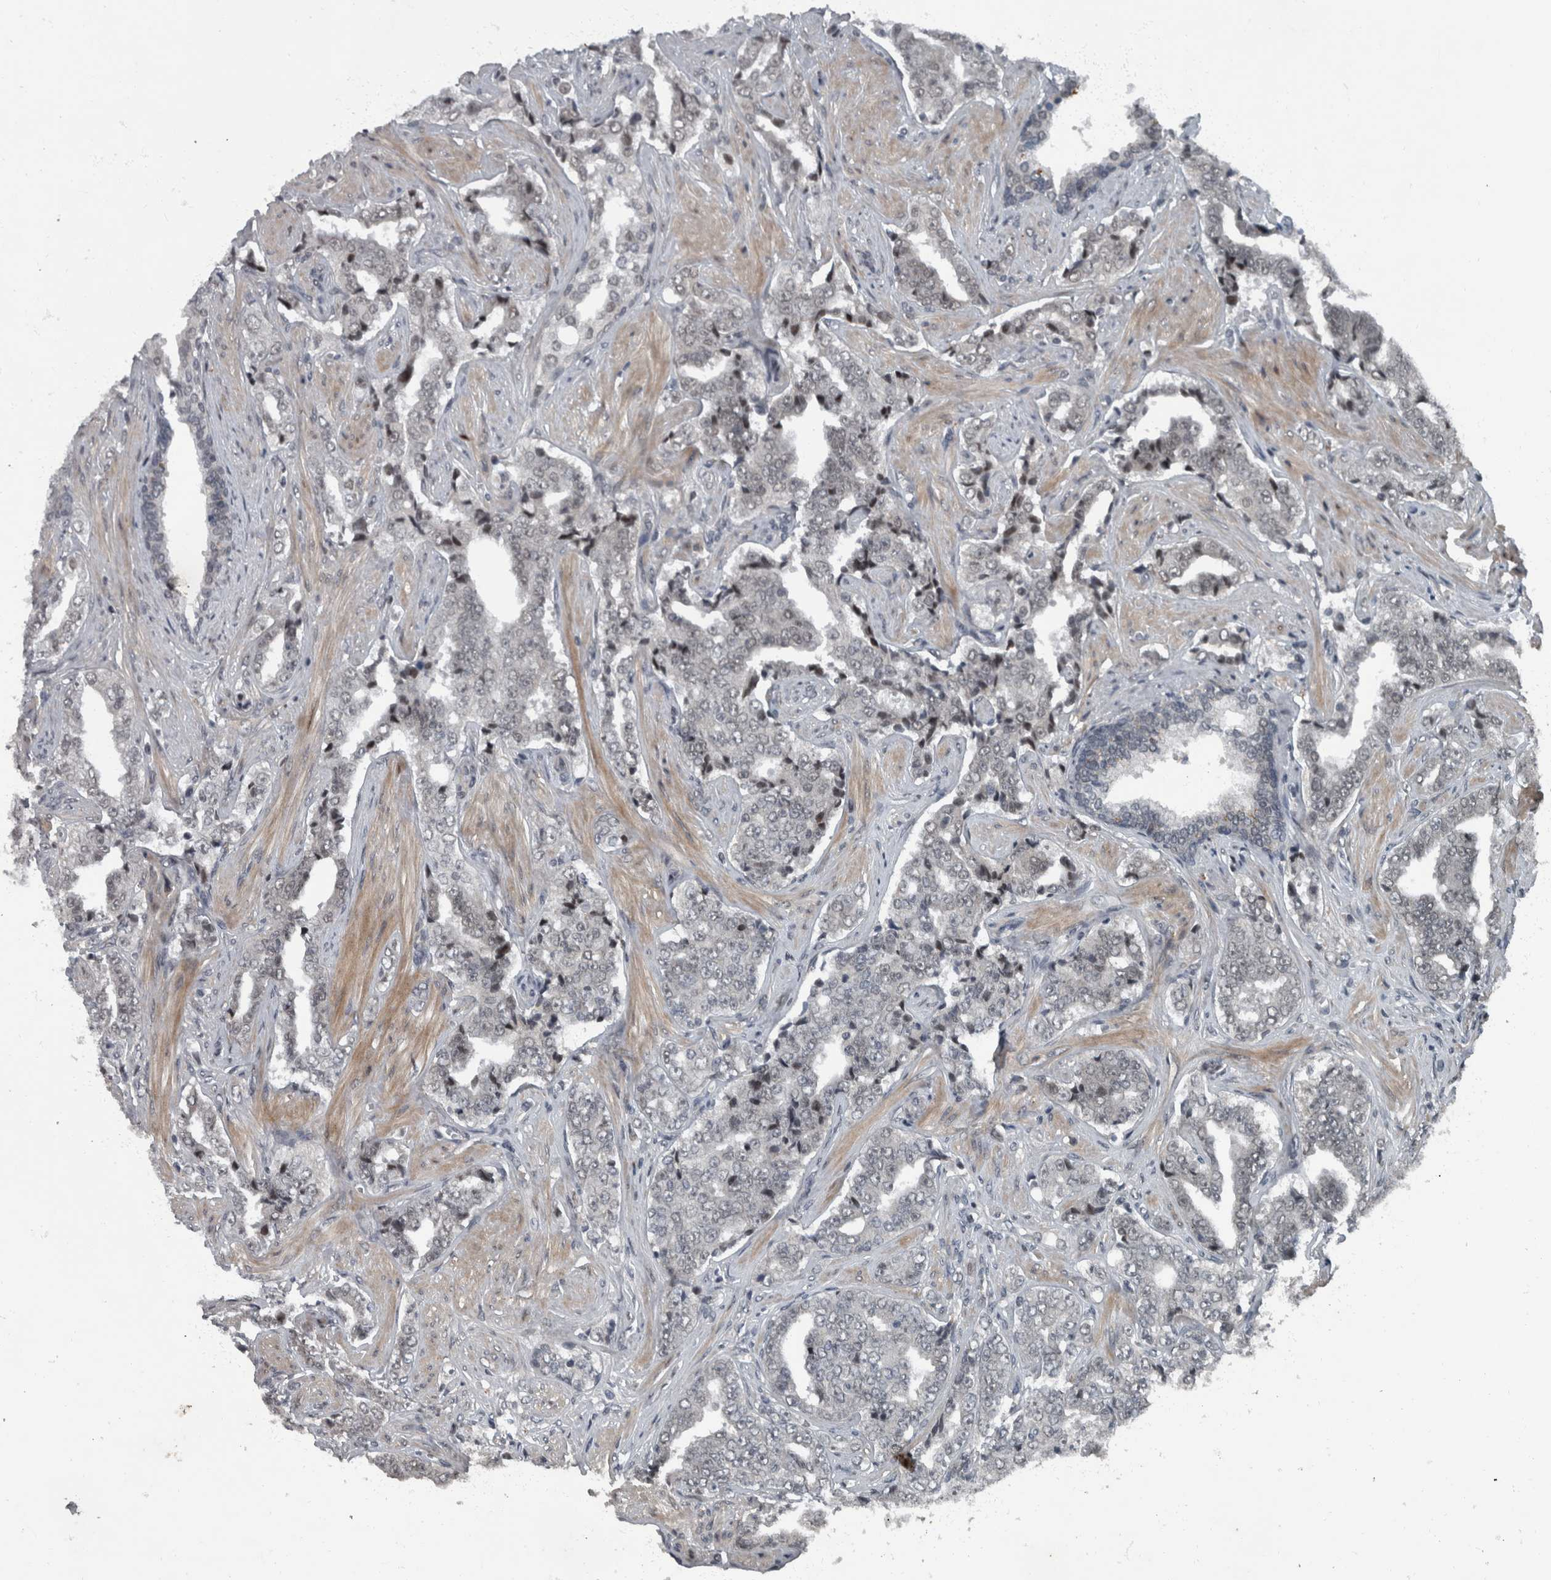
{"staining": {"intensity": "weak", "quantity": "<25%", "location": "nuclear"}, "tissue": "prostate cancer", "cell_type": "Tumor cells", "image_type": "cancer", "snomed": [{"axis": "morphology", "description": "Adenocarcinoma, High grade"}, {"axis": "topography", "description": "Prostate"}], "caption": "Immunohistochemical staining of prostate high-grade adenocarcinoma shows no significant staining in tumor cells. (DAB IHC with hematoxylin counter stain).", "gene": "WDR33", "patient": {"sex": "male", "age": 71}}